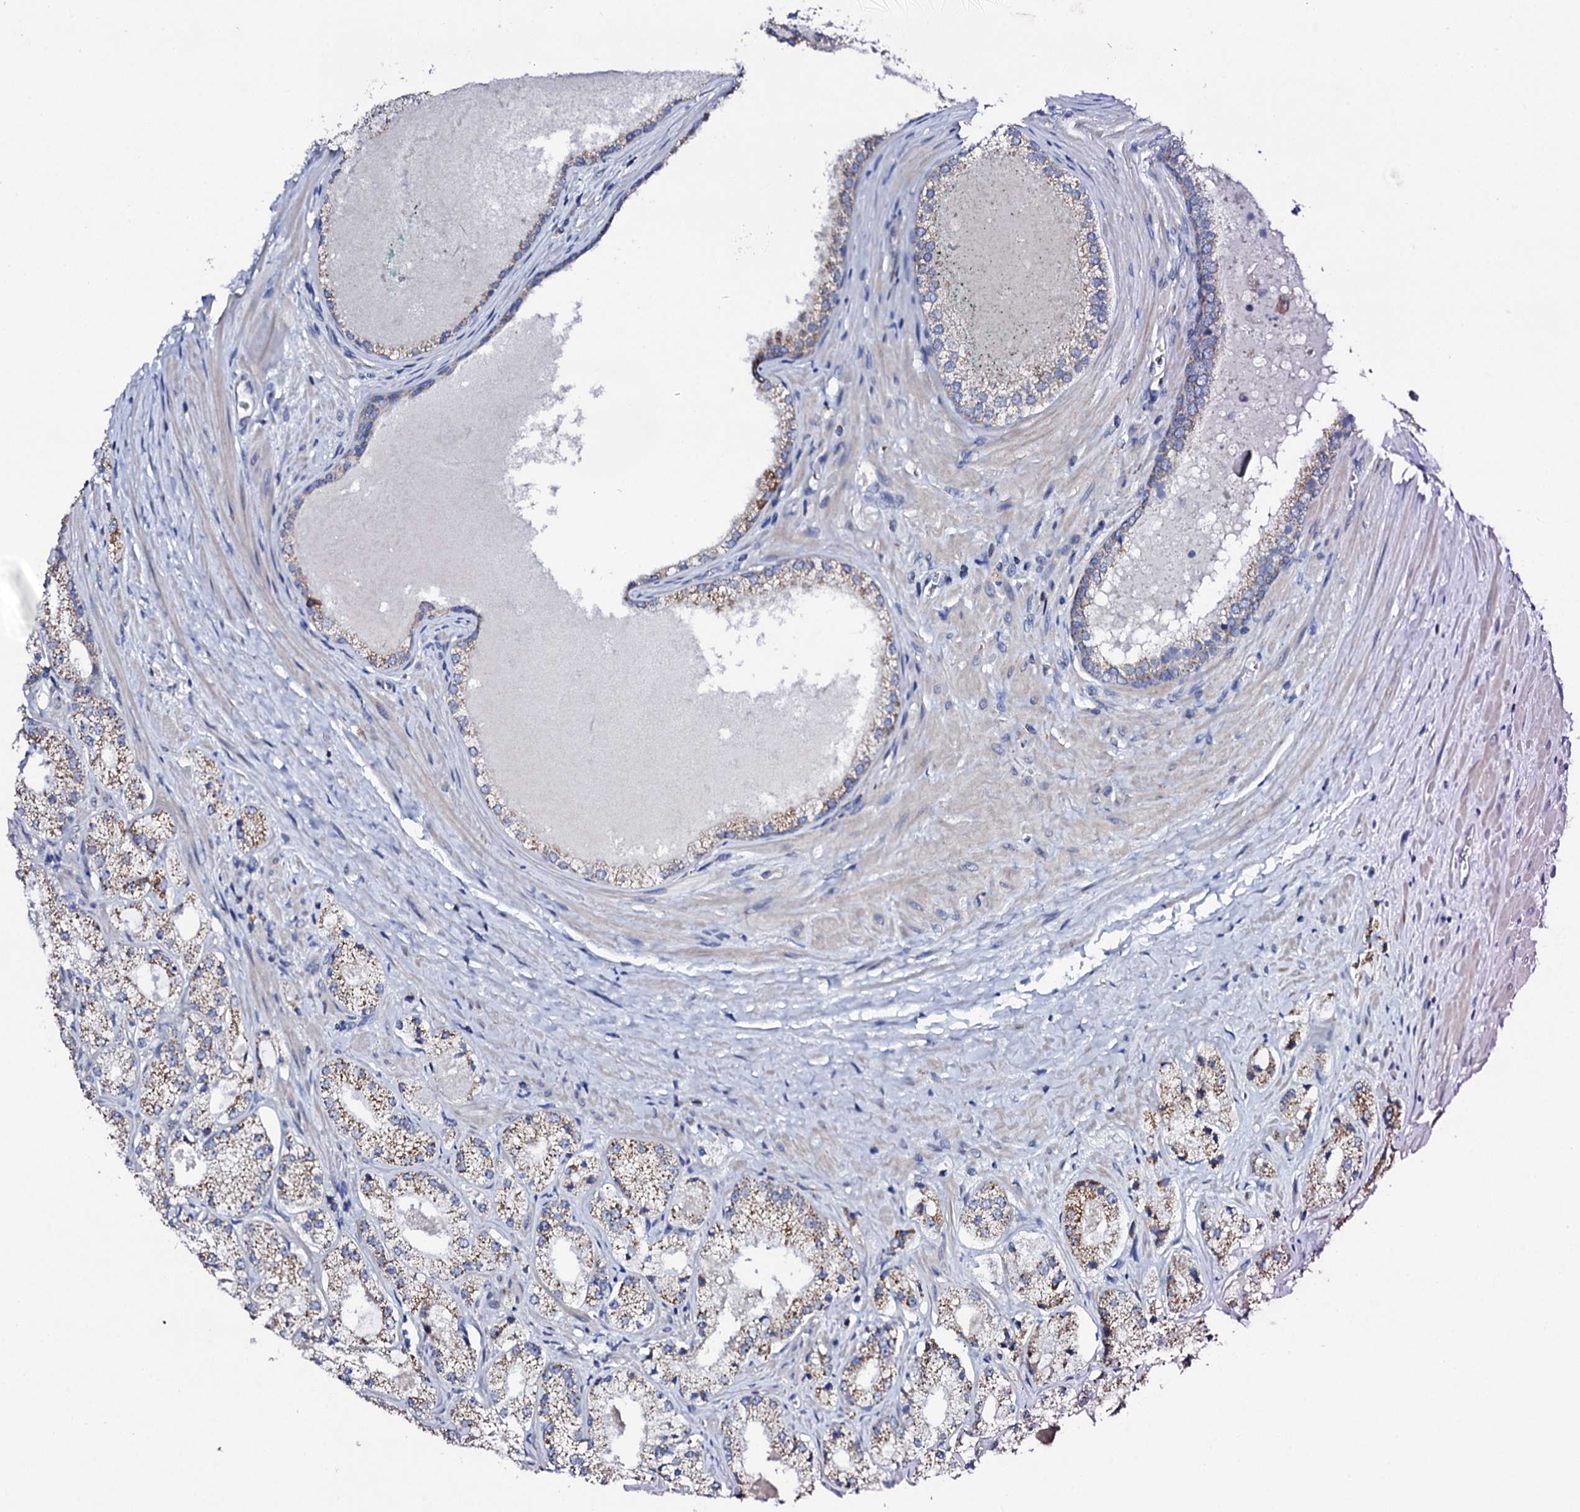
{"staining": {"intensity": "moderate", "quantity": "25%-75%", "location": "cytoplasmic/membranous"}, "tissue": "prostate cancer", "cell_type": "Tumor cells", "image_type": "cancer", "snomed": [{"axis": "morphology", "description": "Adenocarcinoma, Low grade"}, {"axis": "topography", "description": "Prostate"}], "caption": "Protein staining of prostate cancer tissue displays moderate cytoplasmic/membranous positivity in approximately 25%-75% of tumor cells. (Stains: DAB (3,3'-diaminobenzidine) in brown, nuclei in blue, Microscopy: brightfield microscopy at high magnification).", "gene": "TCAF2", "patient": {"sex": "male", "age": 69}}